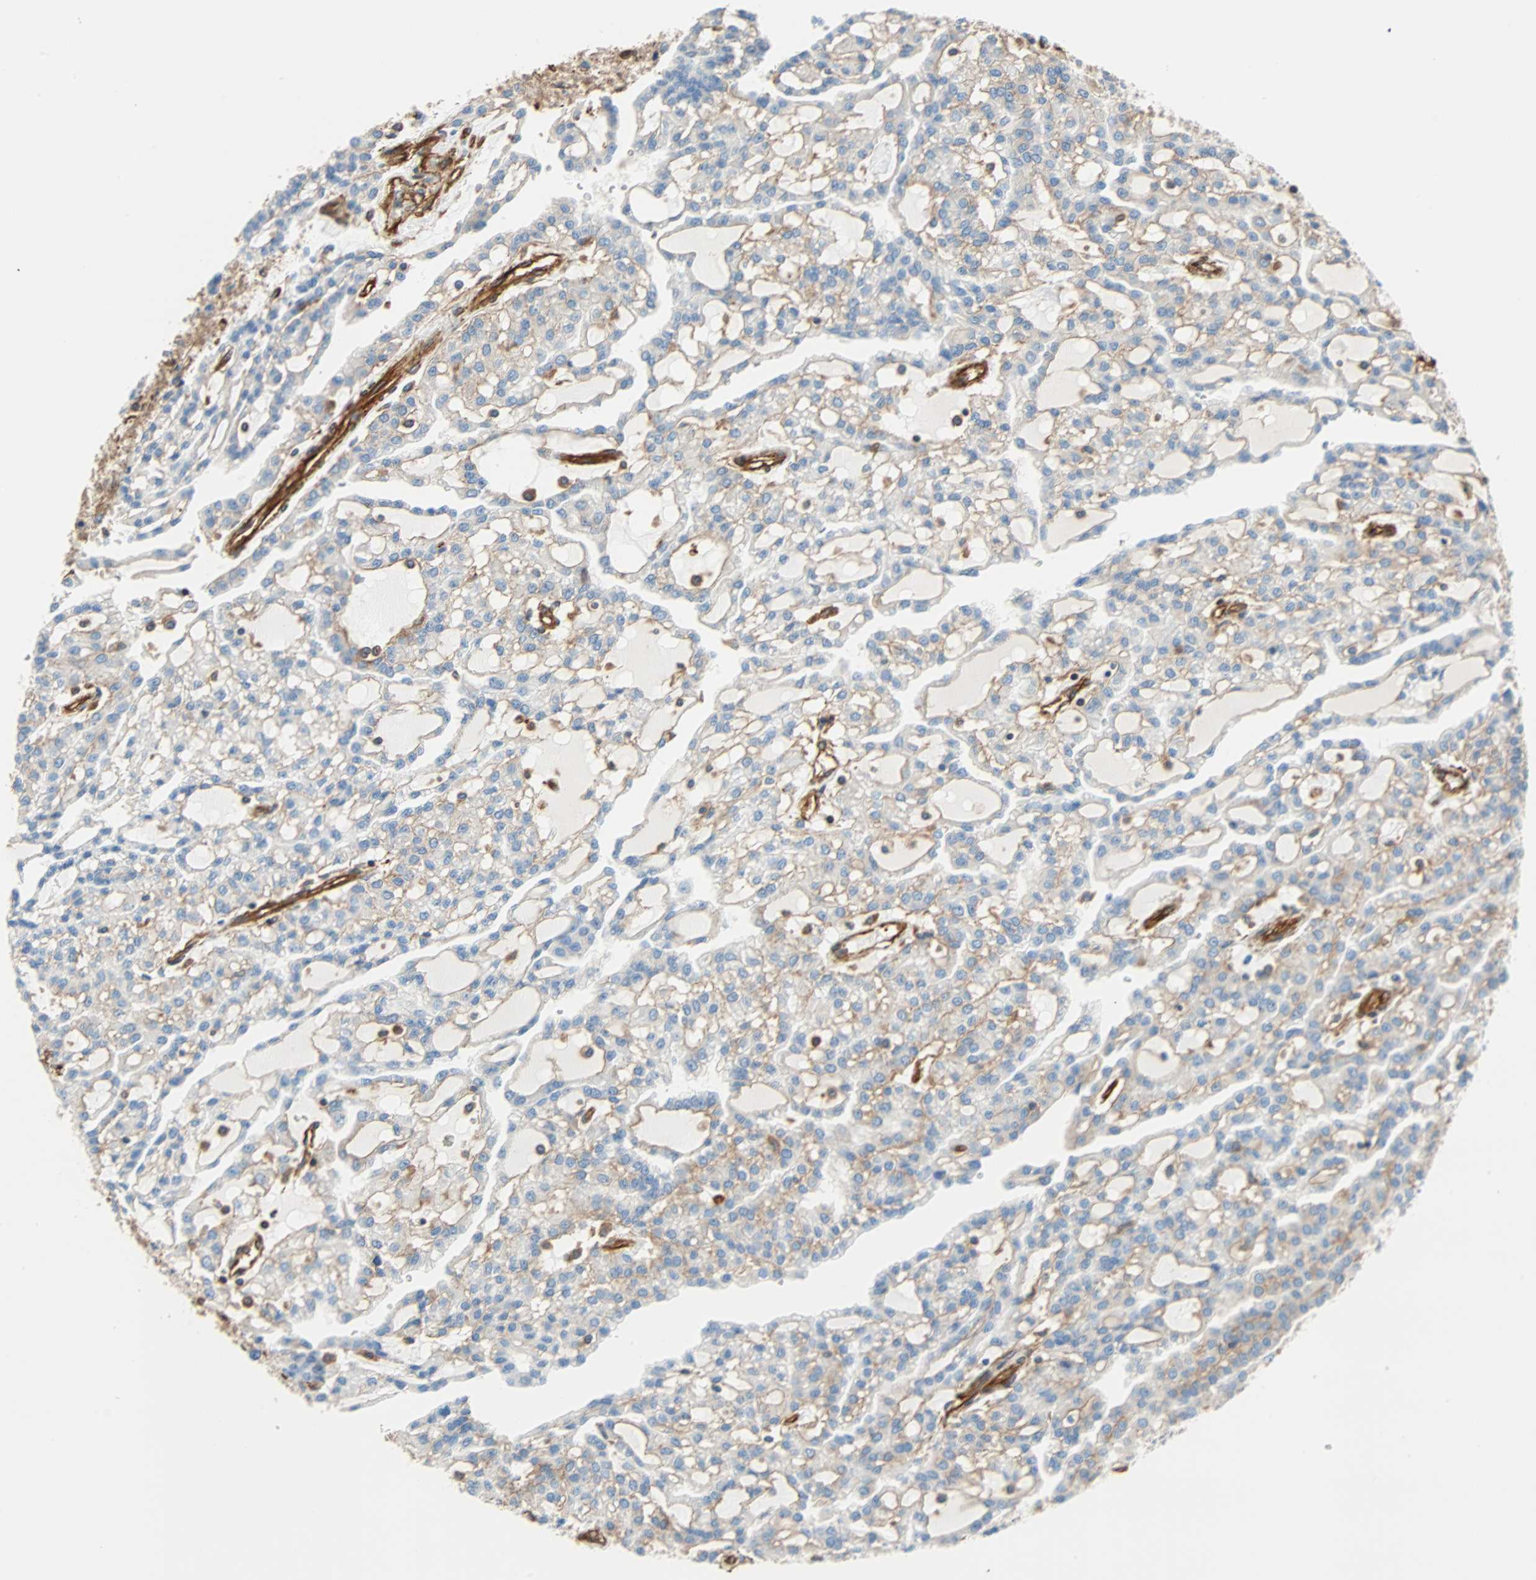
{"staining": {"intensity": "weak", "quantity": "25%-75%", "location": "cytoplasmic/membranous"}, "tissue": "renal cancer", "cell_type": "Tumor cells", "image_type": "cancer", "snomed": [{"axis": "morphology", "description": "Adenocarcinoma, NOS"}, {"axis": "topography", "description": "Kidney"}], "caption": "About 25%-75% of tumor cells in human adenocarcinoma (renal) show weak cytoplasmic/membranous protein expression as visualized by brown immunohistochemical staining.", "gene": "GALNT10", "patient": {"sex": "male", "age": 63}}